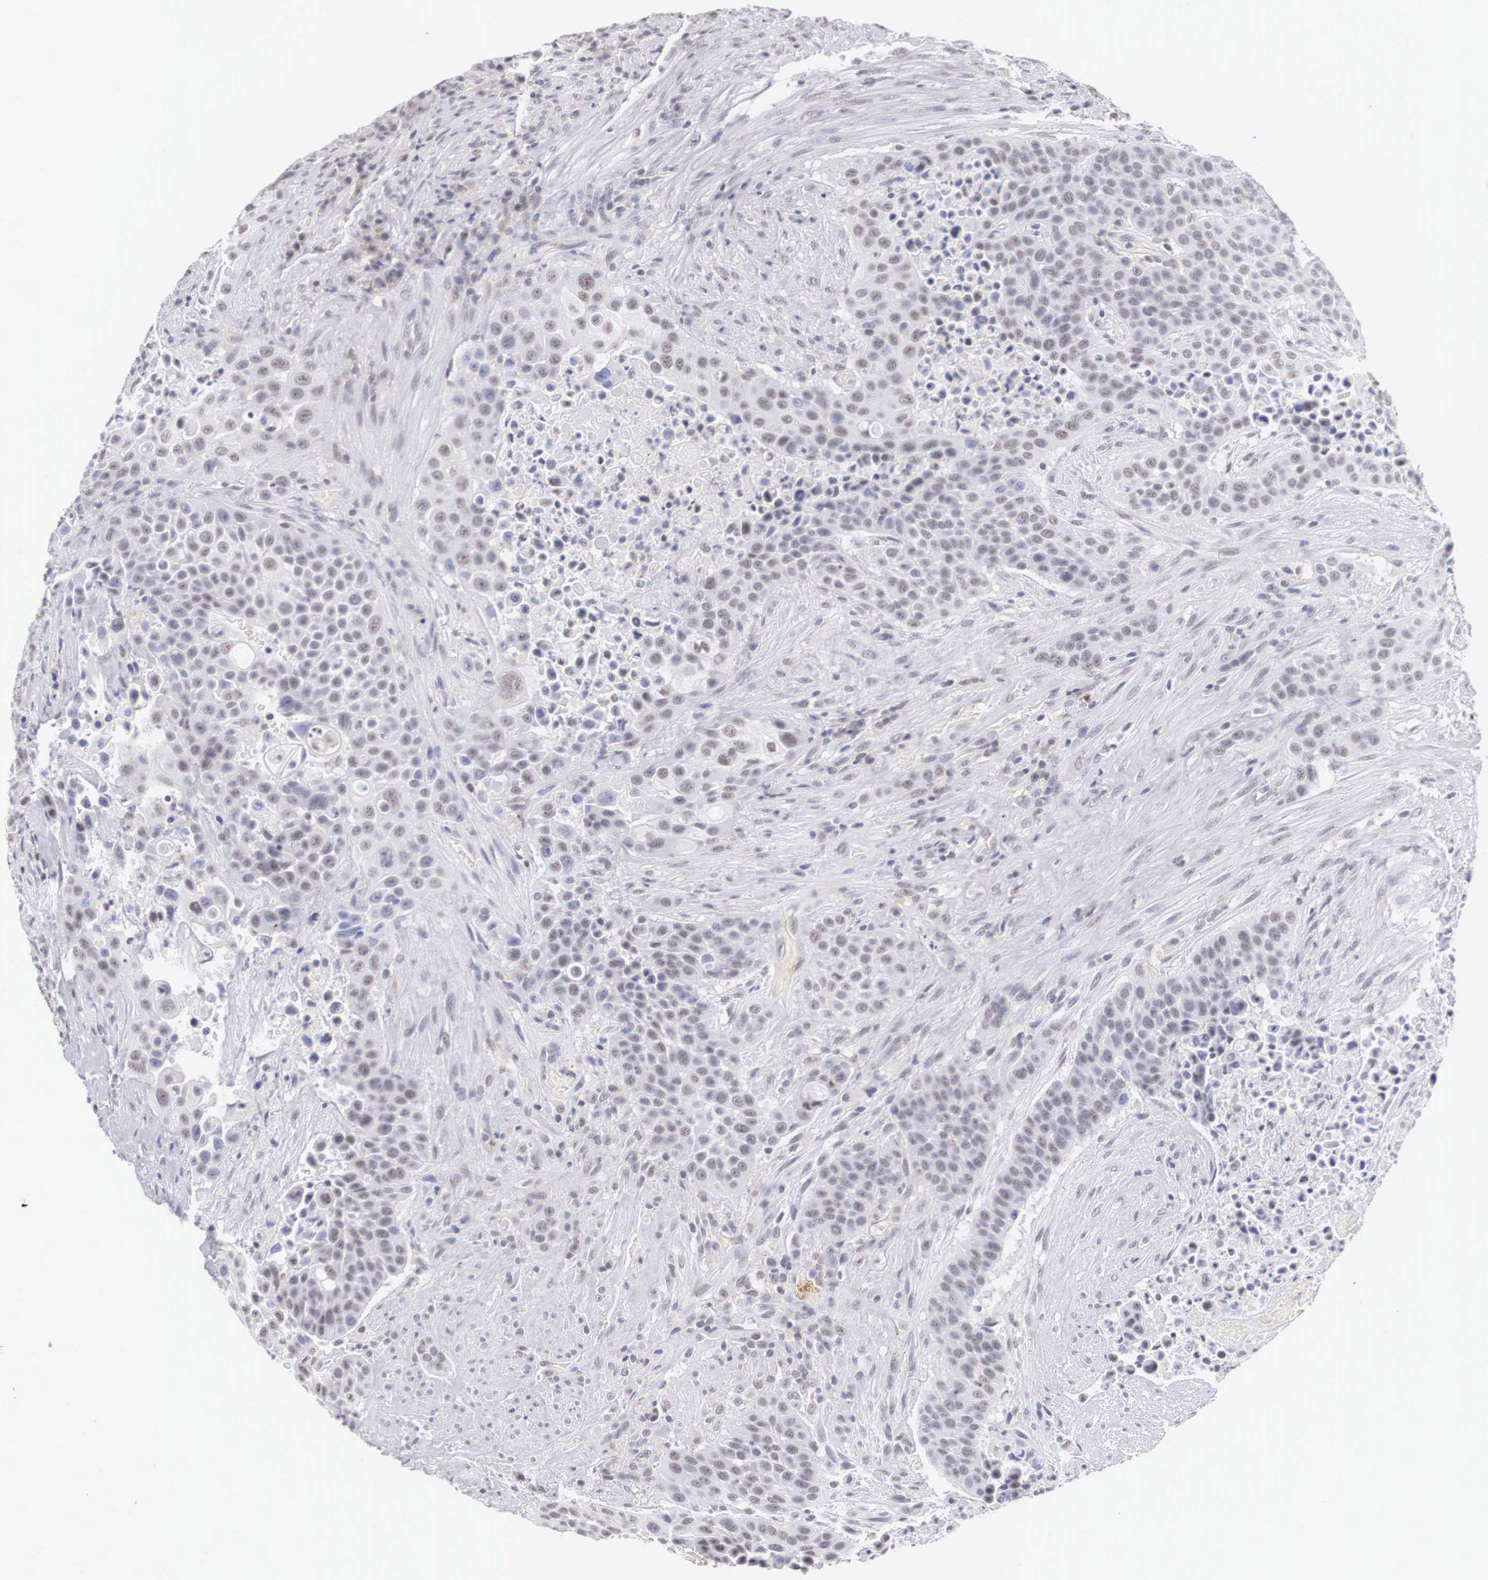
{"staining": {"intensity": "negative", "quantity": "none", "location": "none"}, "tissue": "urothelial cancer", "cell_type": "Tumor cells", "image_type": "cancer", "snomed": [{"axis": "morphology", "description": "Urothelial carcinoma, High grade"}, {"axis": "topography", "description": "Urinary bladder"}], "caption": "Tumor cells are negative for brown protein staining in urothelial cancer.", "gene": "FAM47A", "patient": {"sex": "male", "age": 74}}